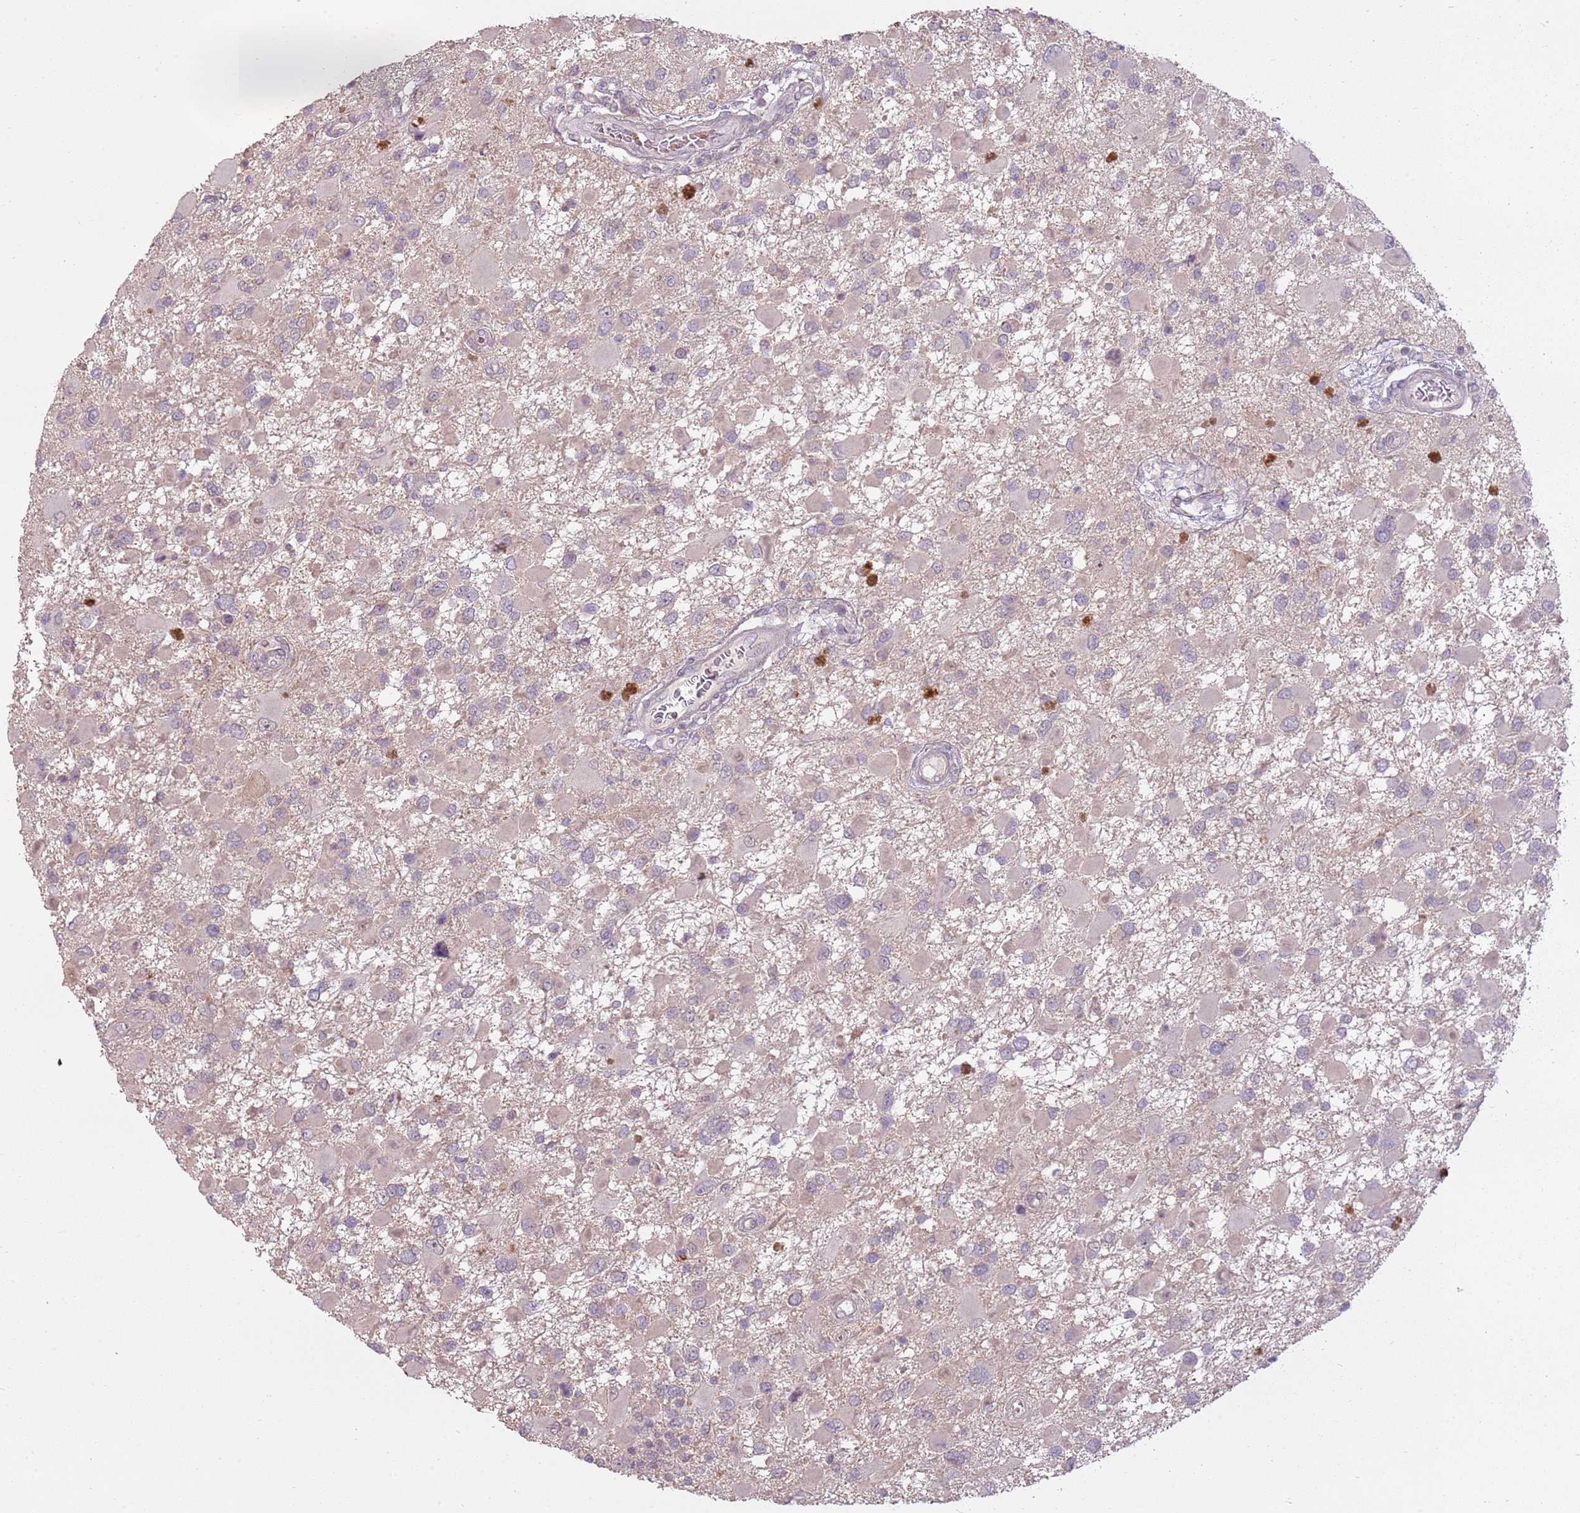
{"staining": {"intensity": "negative", "quantity": "none", "location": "none"}, "tissue": "glioma", "cell_type": "Tumor cells", "image_type": "cancer", "snomed": [{"axis": "morphology", "description": "Glioma, malignant, High grade"}, {"axis": "topography", "description": "Brain"}], "caption": "IHC photomicrograph of neoplastic tissue: human malignant glioma (high-grade) stained with DAB exhibits no significant protein expression in tumor cells.", "gene": "TEKT4", "patient": {"sex": "male", "age": 53}}